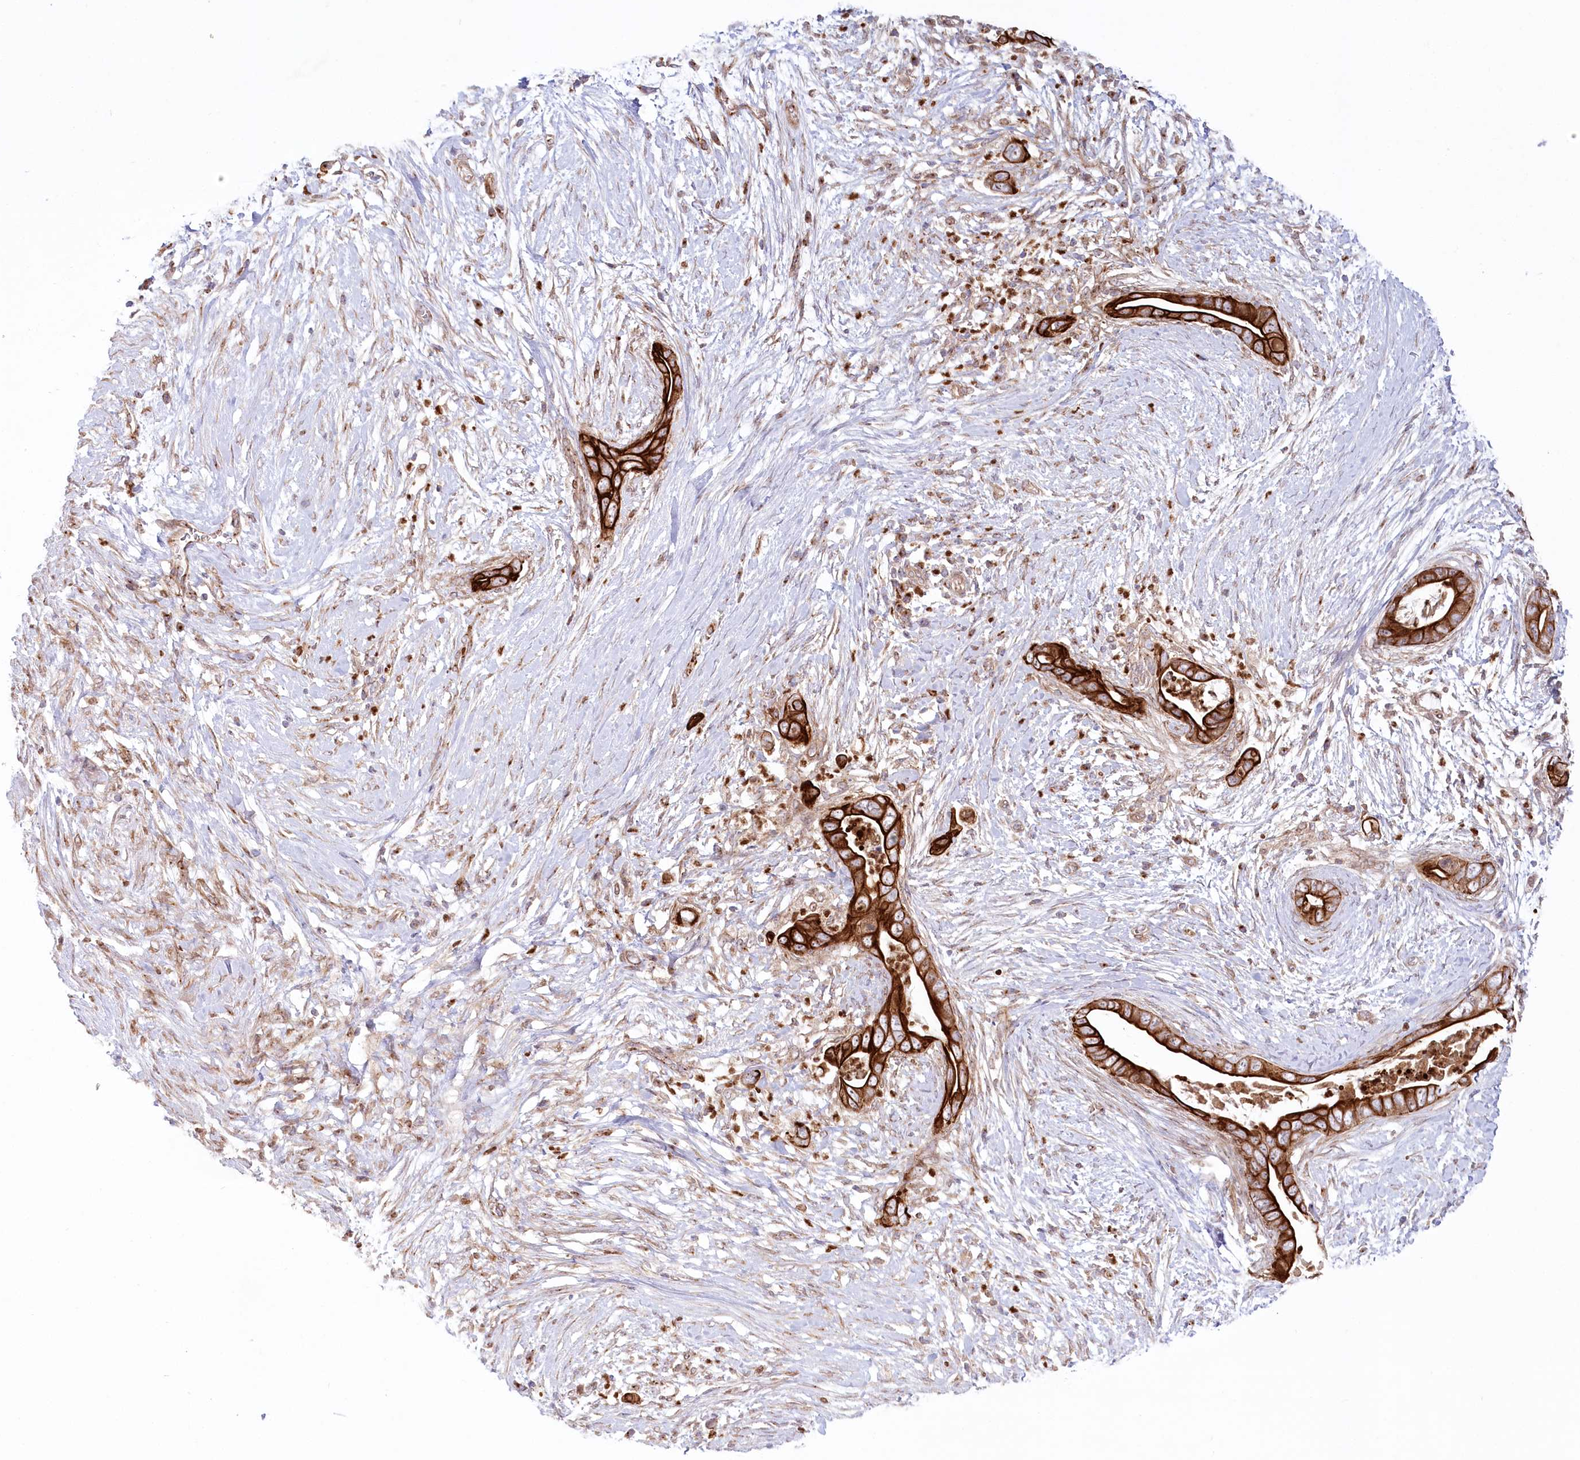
{"staining": {"intensity": "strong", "quantity": ">75%", "location": "cytoplasmic/membranous"}, "tissue": "pancreatic cancer", "cell_type": "Tumor cells", "image_type": "cancer", "snomed": [{"axis": "morphology", "description": "Adenocarcinoma, NOS"}, {"axis": "topography", "description": "Pancreas"}], "caption": "Immunohistochemistry staining of pancreatic adenocarcinoma, which shows high levels of strong cytoplasmic/membranous staining in approximately >75% of tumor cells indicating strong cytoplasmic/membranous protein positivity. The staining was performed using DAB (brown) for protein detection and nuclei were counterstained in hematoxylin (blue).", "gene": "COMMD3", "patient": {"sex": "male", "age": 75}}